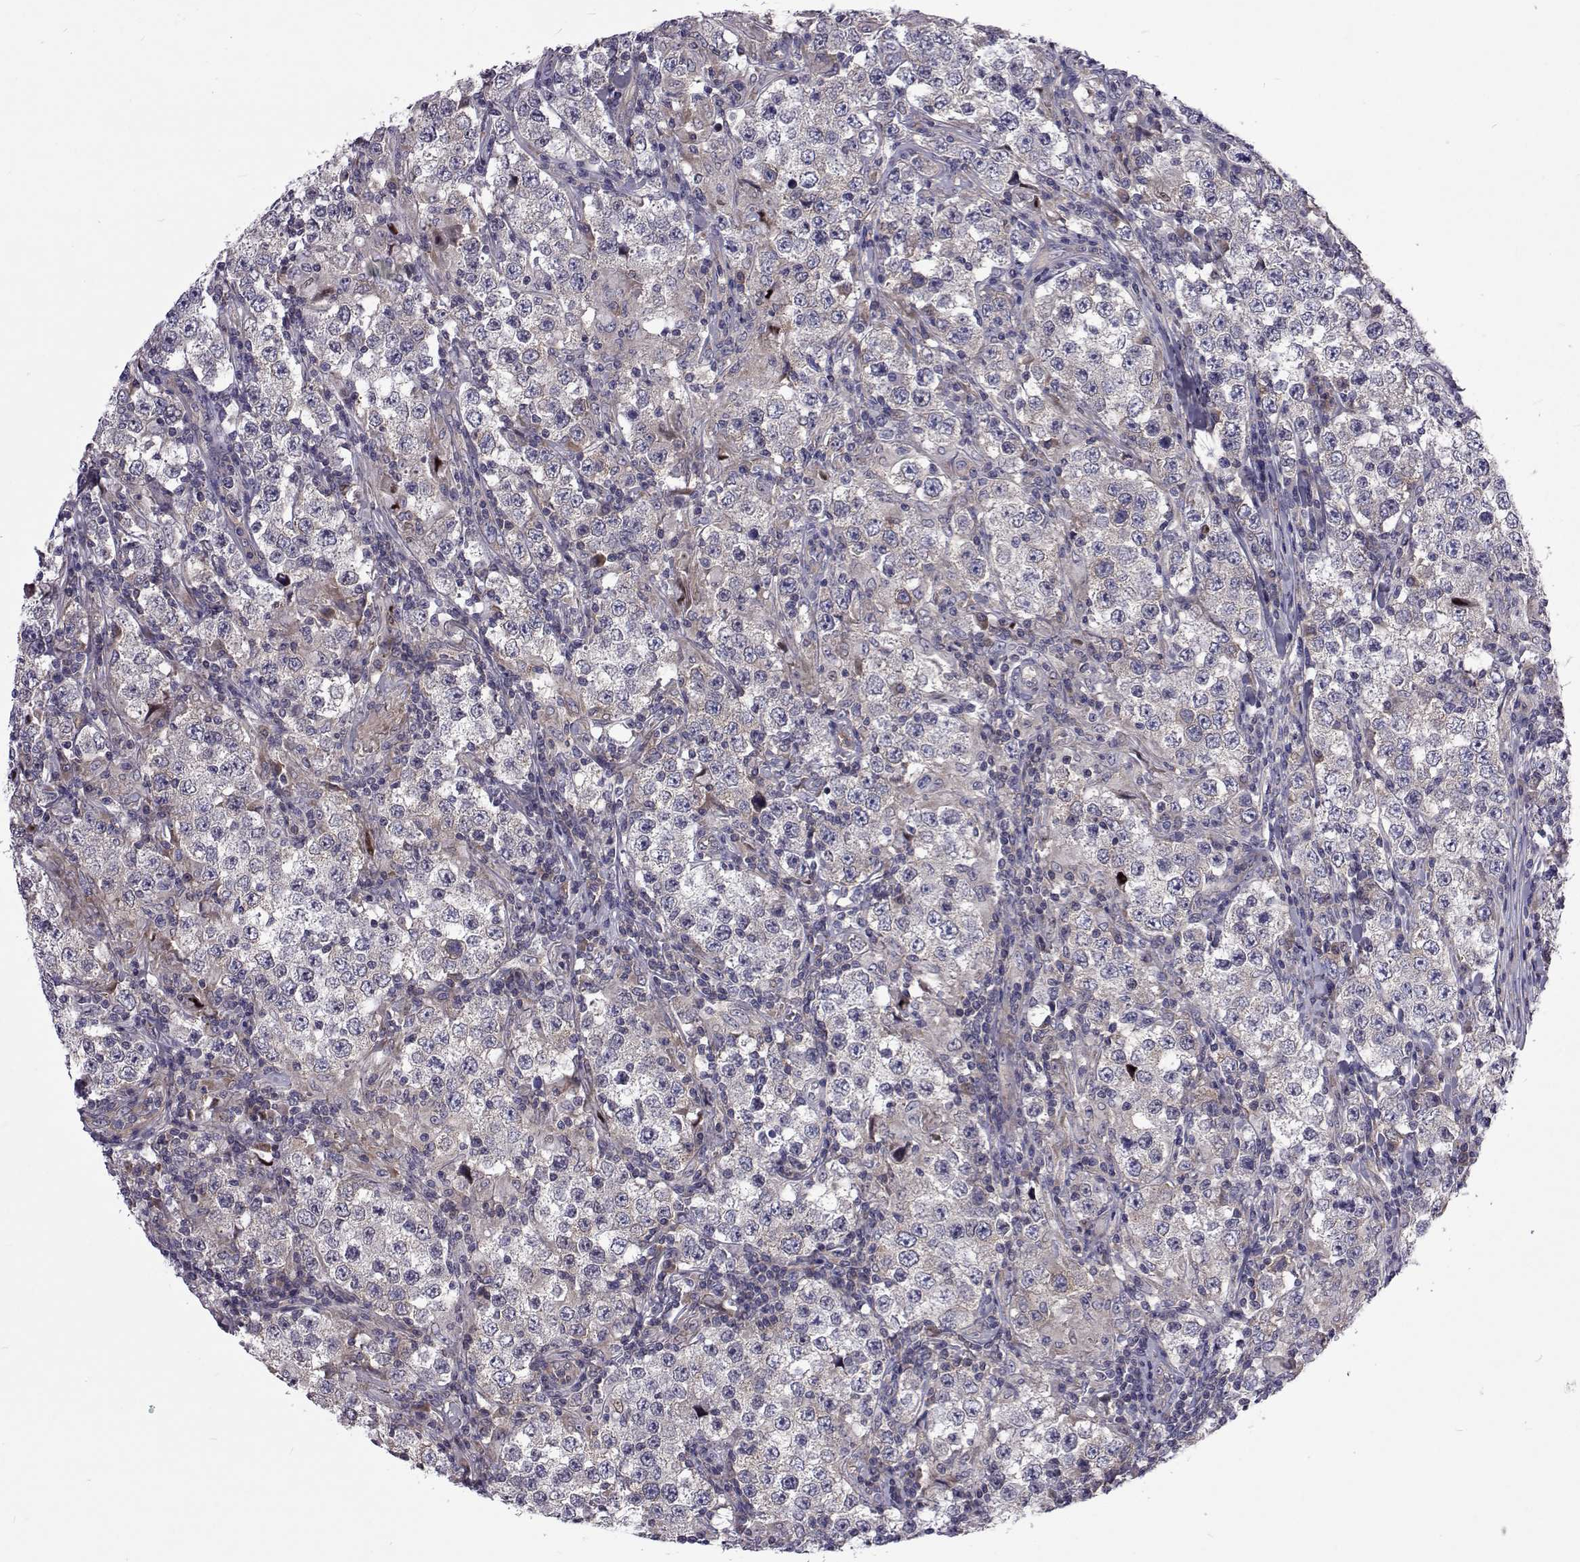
{"staining": {"intensity": "negative", "quantity": "none", "location": "none"}, "tissue": "testis cancer", "cell_type": "Tumor cells", "image_type": "cancer", "snomed": [{"axis": "morphology", "description": "Seminoma, NOS"}, {"axis": "morphology", "description": "Carcinoma, Embryonal, NOS"}, {"axis": "topography", "description": "Testis"}], "caption": "DAB immunohistochemical staining of human testis seminoma shows no significant staining in tumor cells.", "gene": "TCF15", "patient": {"sex": "male", "age": 41}}